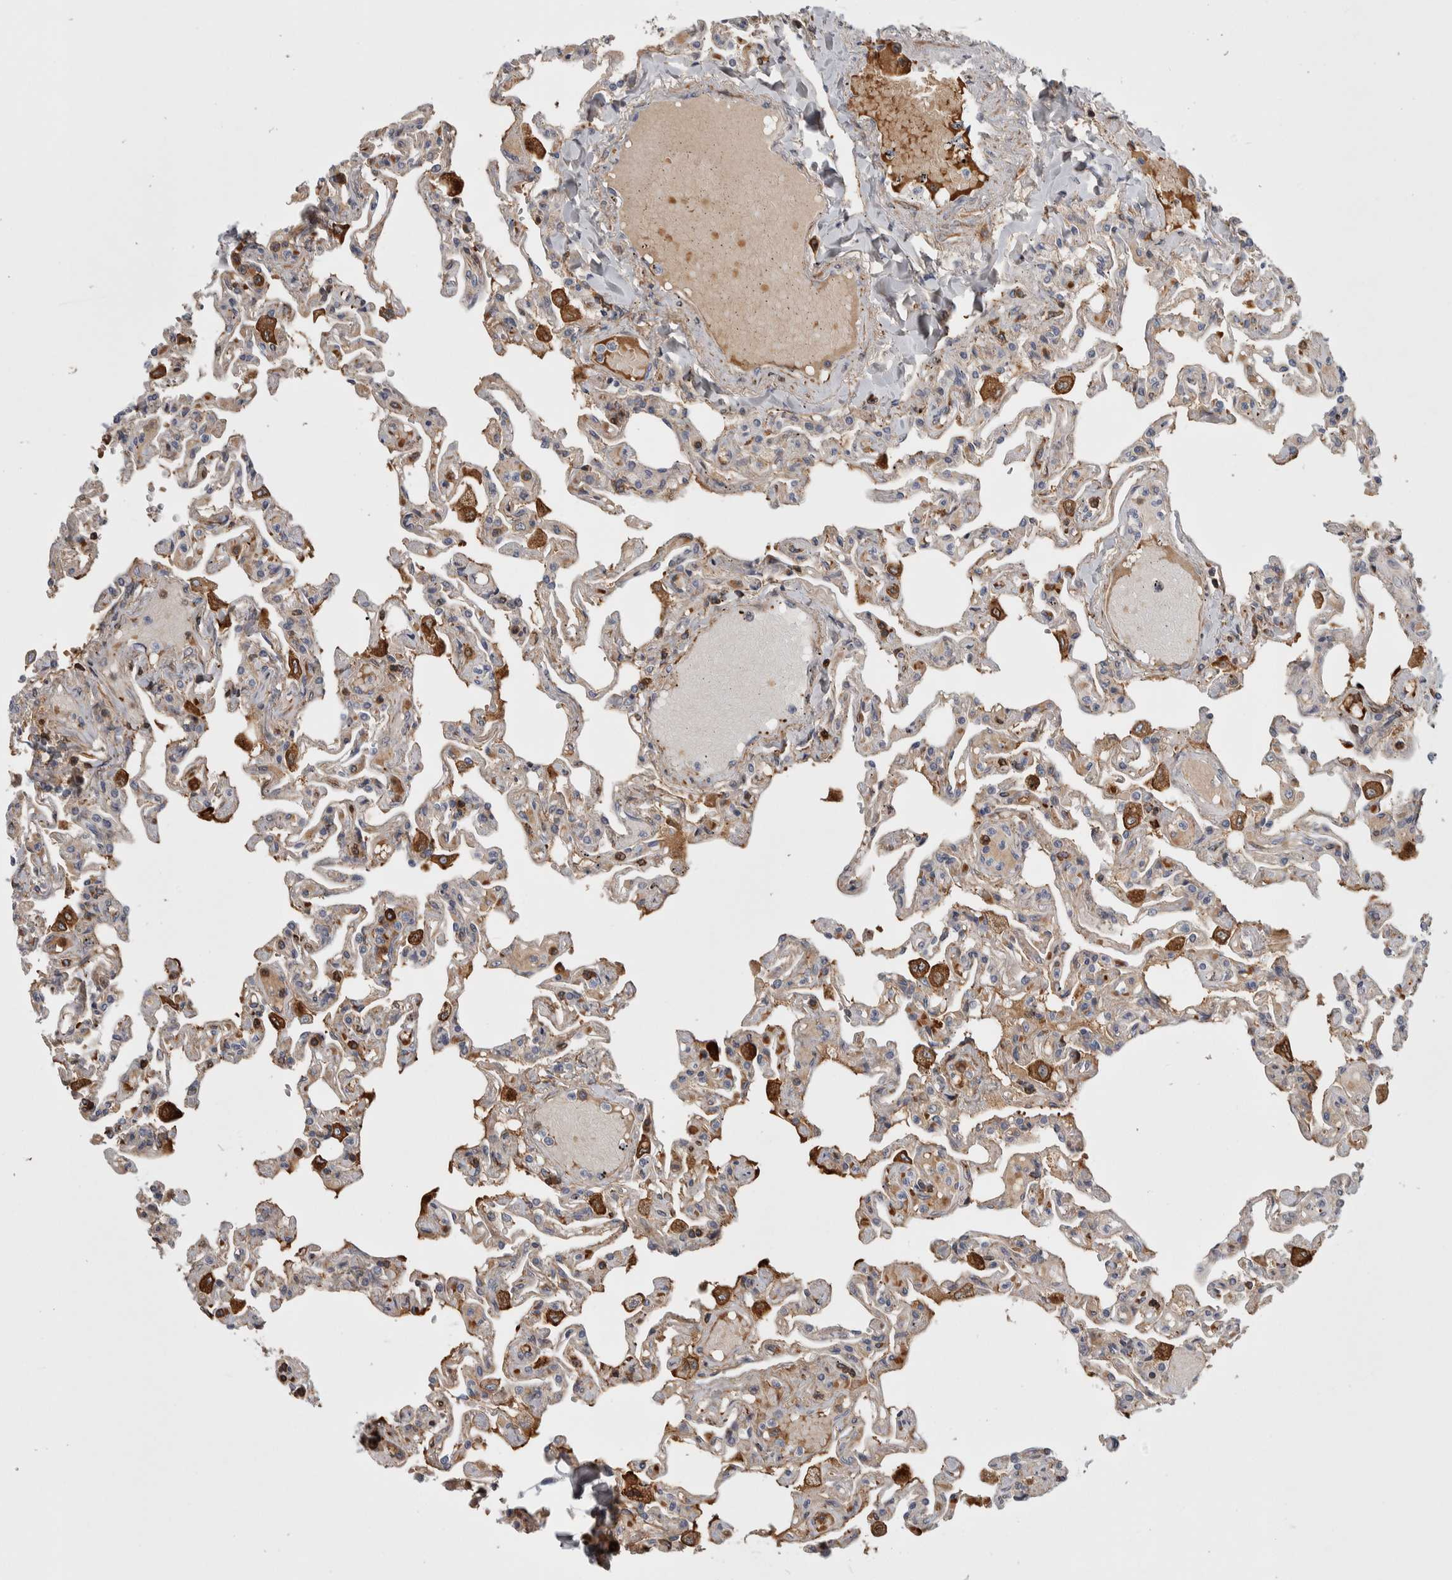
{"staining": {"intensity": "weak", "quantity": "25%-75%", "location": "cytoplasmic/membranous"}, "tissue": "lung", "cell_type": "Alveolar cells", "image_type": "normal", "snomed": [{"axis": "morphology", "description": "Normal tissue, NOS"}, {"axis": "topography", "description": "Lung"}], "caption": "Human lung stained with a brown dye exhibits weak cytoplasmic/membranous positive positivity in about 25%-75% of alveolar cells.", "gene": "PSMG3", "patient": {"sex": "male", "age": 21}}